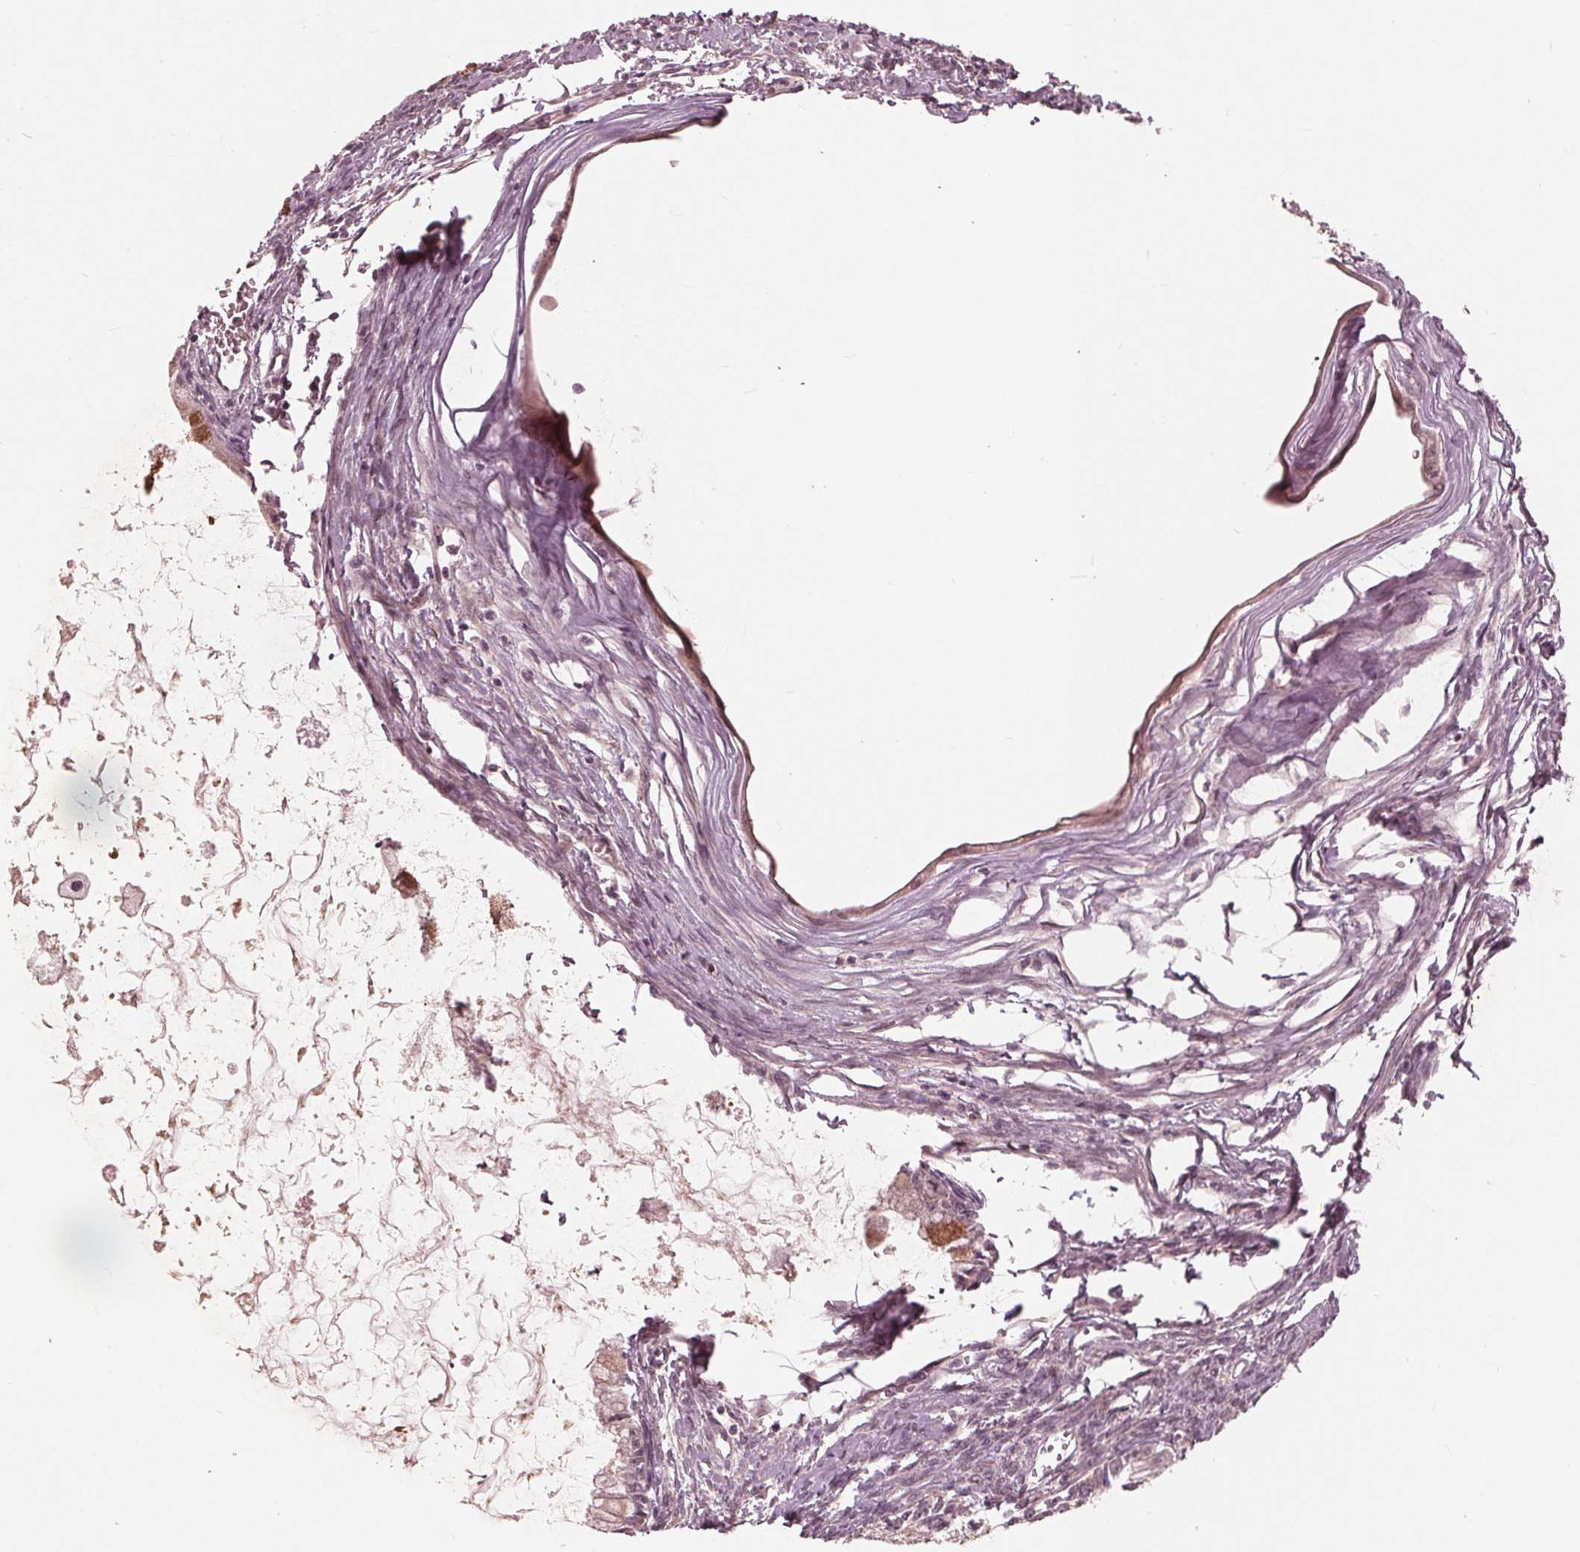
{"staining": {"intensity": "weak", "quantity": ">75%", "location": "cytoplasmic/membranous,nuclear"}, "tissue": "ovarian cancer", "cell_type": "Tumor cells", "image_type": "cancer", "snomed": [{"axis": "morphology", "description": "Cystadenocarcinoma, mucinous, NOS"}, {"axis": "topography", "description": "Ovary"}], "caption": "High-magnification brightfield microscopy of mucinous cystadenocarcinoma (ovarian) stained with DAB (3,3'-diaminobenzidine) (brown) and counterstained with hematoxylin (blue). tumor cells exhibit weak cytoplasmic/membranous and nuclear staining is present in approximately>75% of cells. The protein of interest is shown in brown color, while the nuclei are stained blue.", "gene": "UBALD1", "patient": {"sex": "female", "age": 34}}